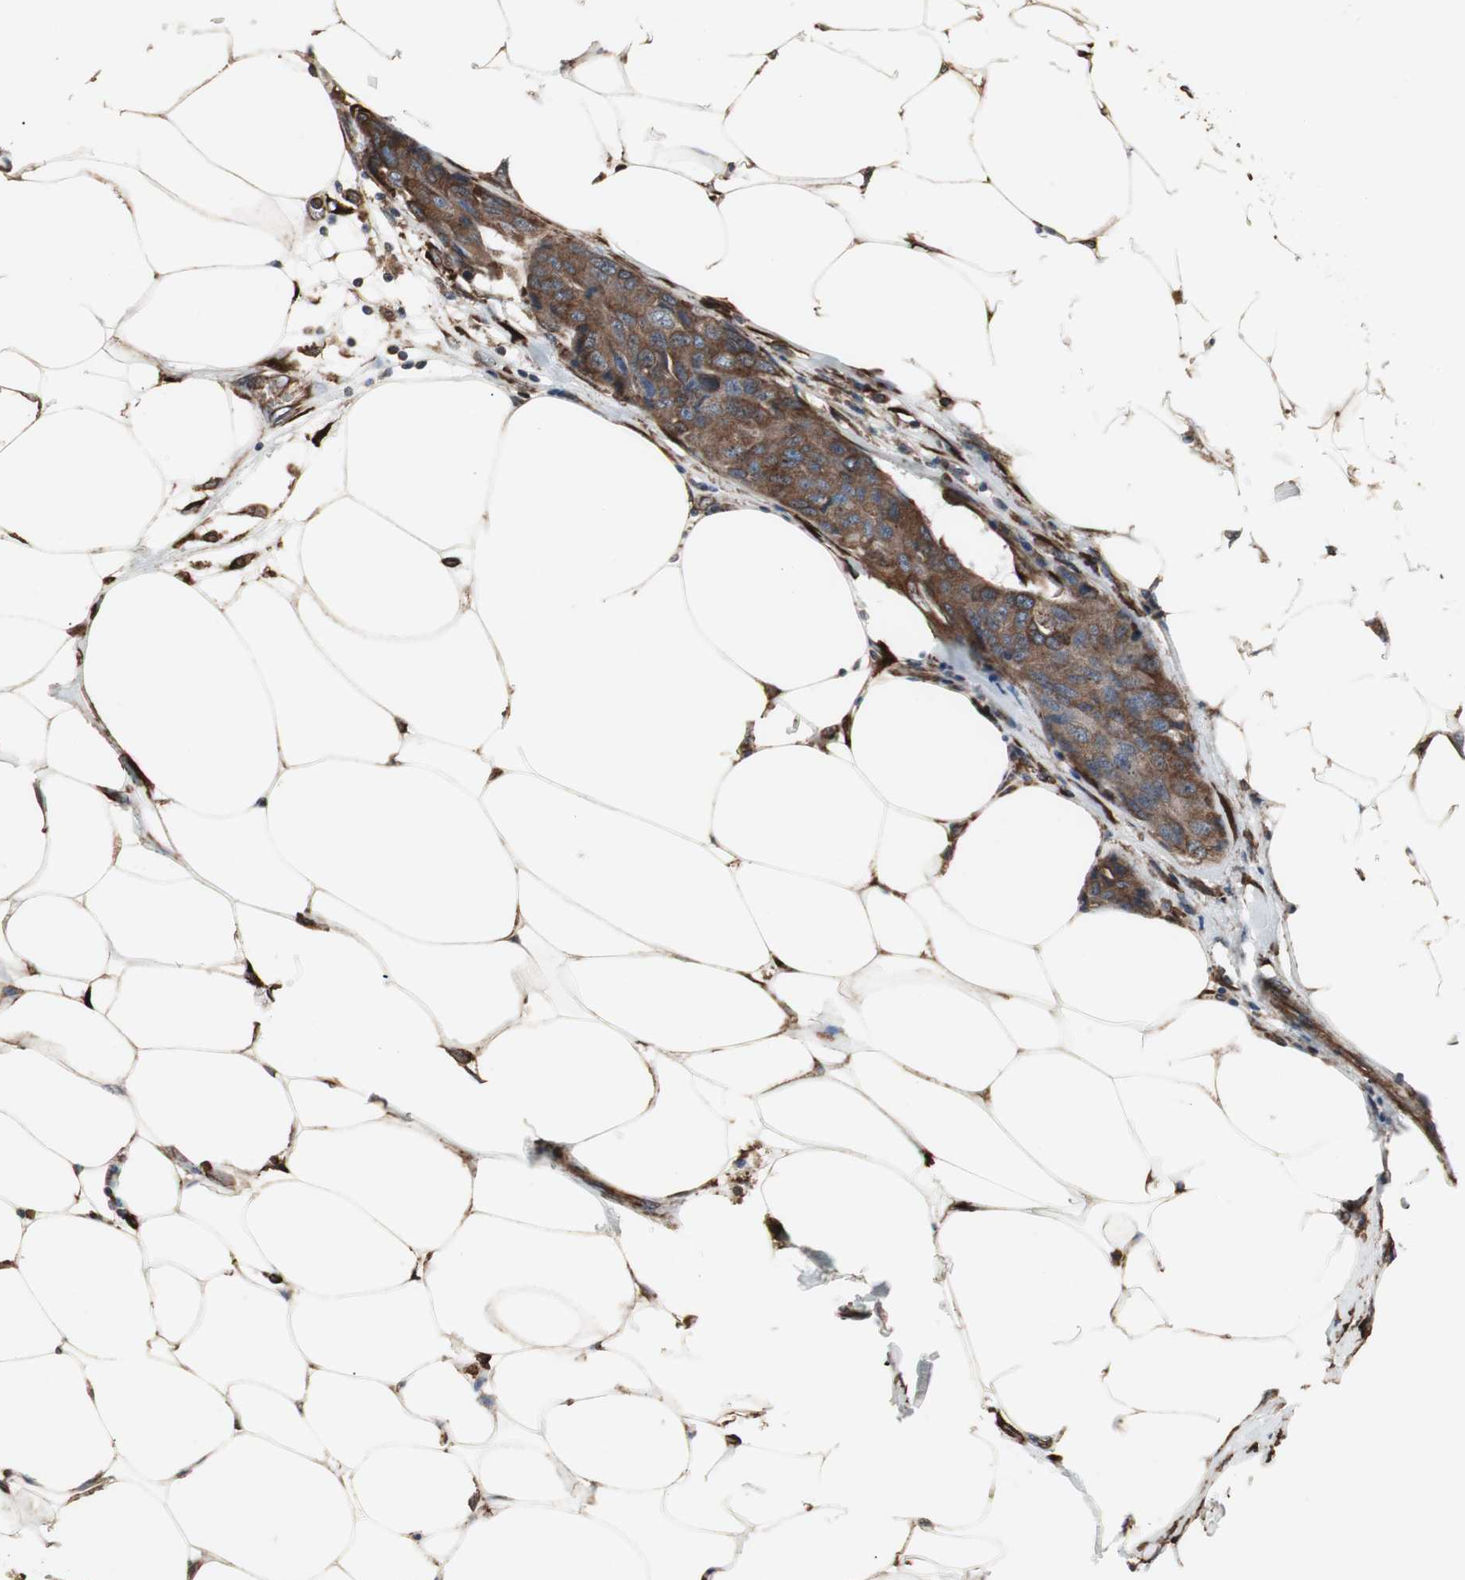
{"staining": {"intensity": "moderate", "quantity": ">75%", "location": "cytoplasmic/membranous"}, "tissue": "breast cancer", "cell_type": "Tumor cells", "image_type": "cancer", "snomed": [{"axis": "morphology", "description": "Duct carcinoma"}, {"axis": "topography", "description": "Breast"}], "caption": "Breast cancer (intraductal carcinoma) tissue exhibits moderate cytoplasmic/membranous staining in approximately >75% of tumor cells, visualized by immunohistochemistry.", "gene": "CALU", "patient": {"sex": "female", "age": 80}}